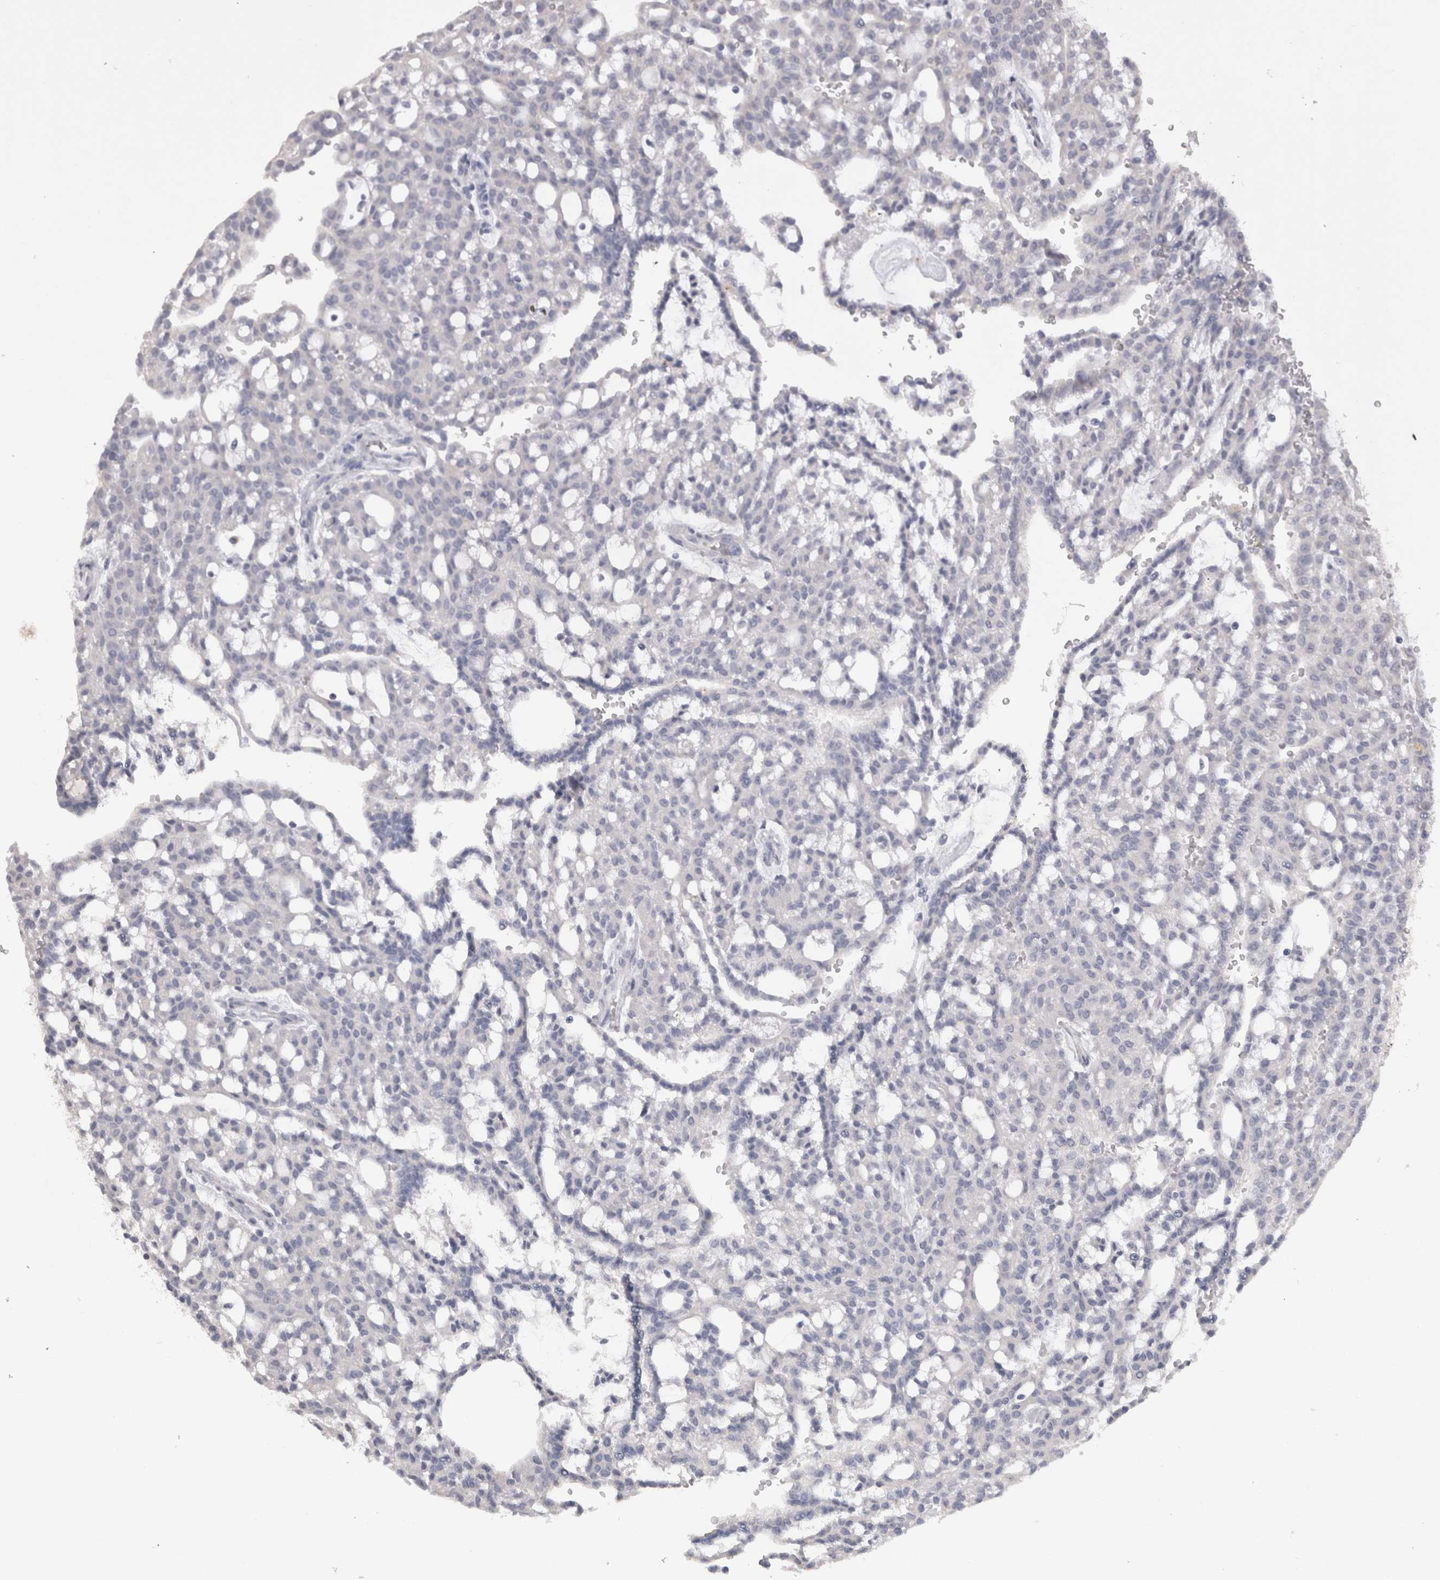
{"staining": {"intensity": "negative", "quantity": "none", "location": "none"}, "tissue": "renal cancer", "cell_type": "Tumor cells", "image_type": "cancer", "snomed": [{"axis": "morphology", "description": "Adenocarcinoma, NOS"}, {"axis": "topography", "description": "Kidney"}], "caption": "There is no significant expression in tumor cells of renal cancer (adenocarcinoma).", "gene": "ADAM2", "patient": {"sex": "male", "age": 63}}